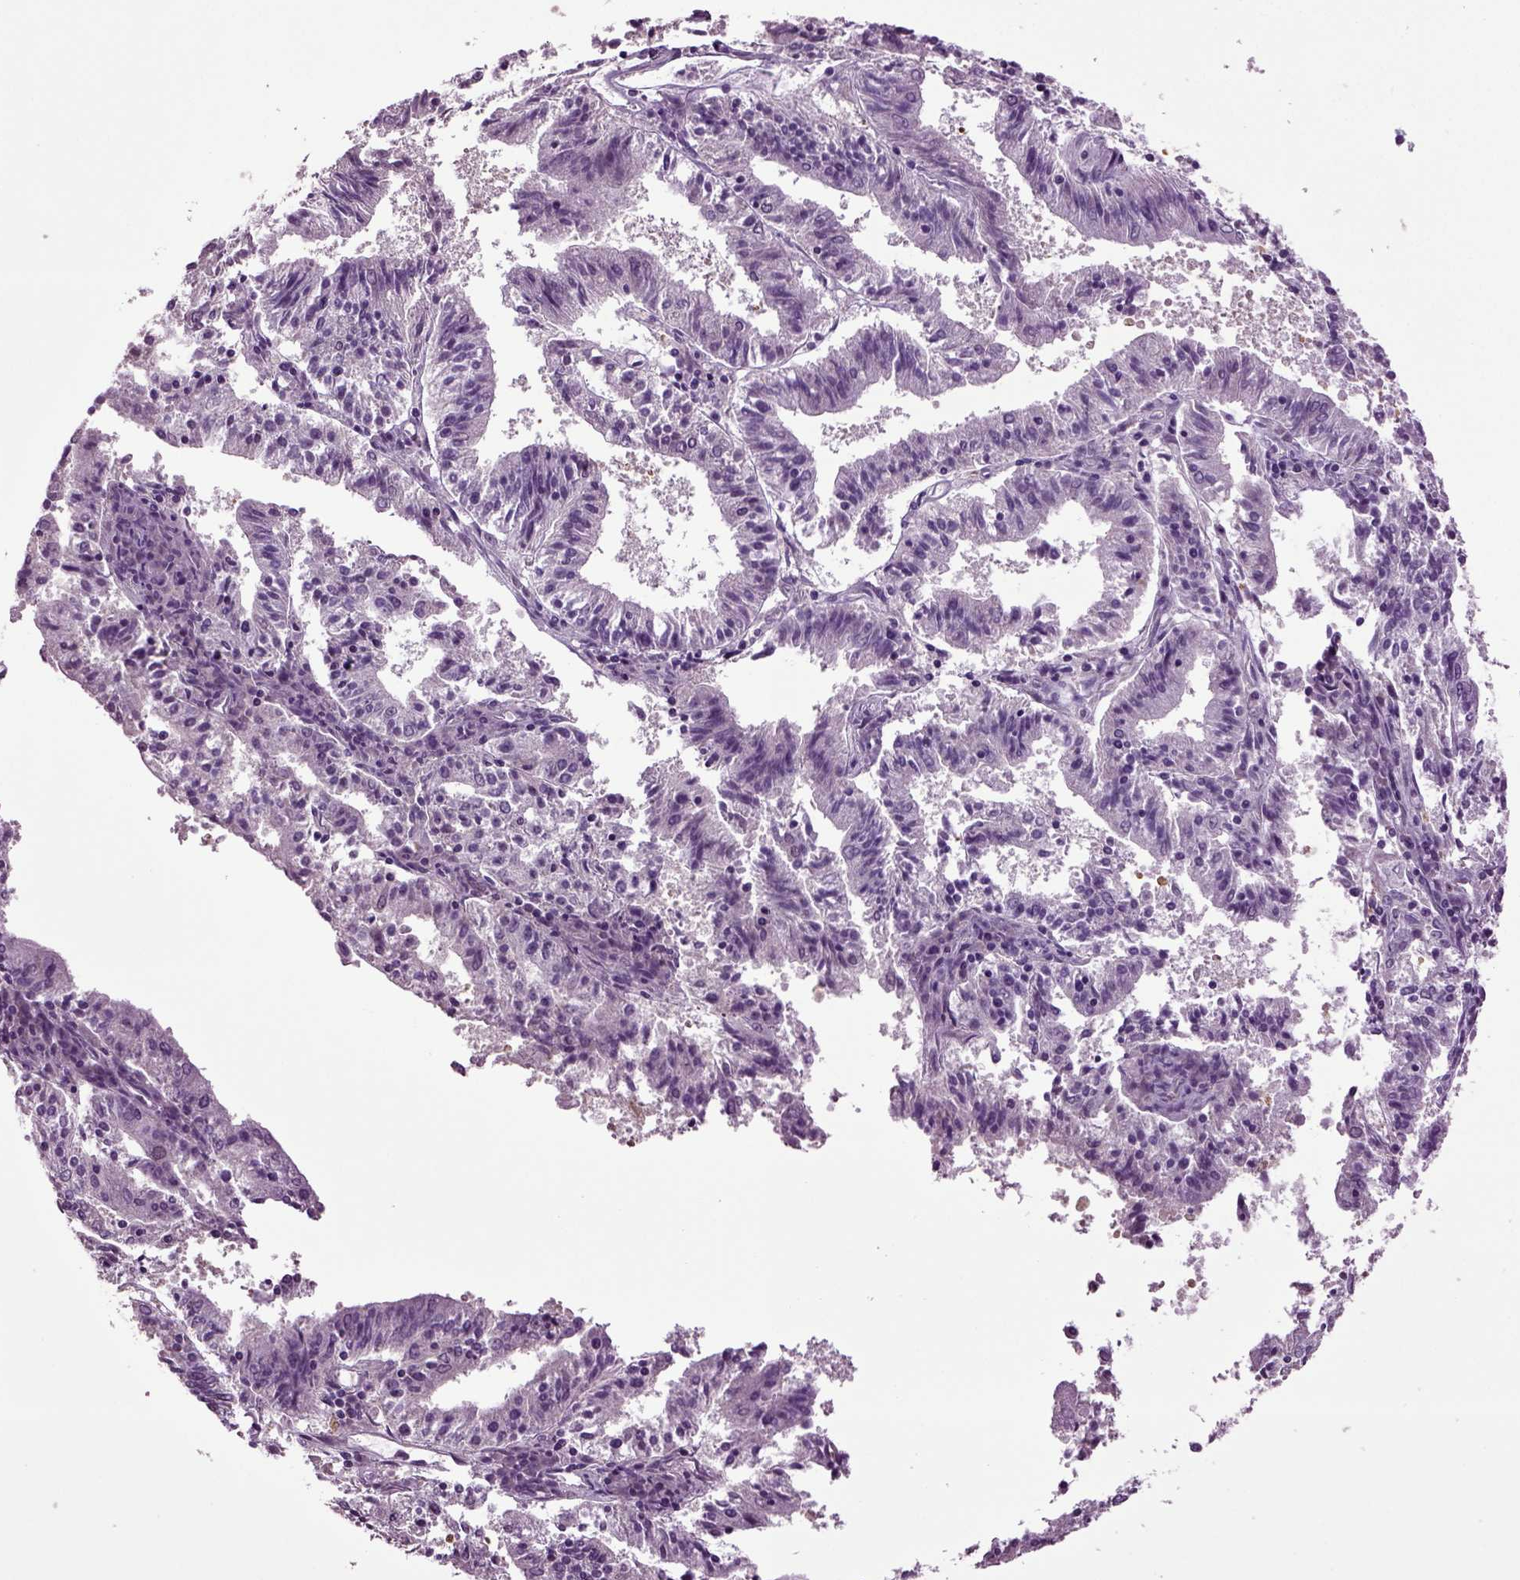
{"staining": {"intensity": "negative", "quantity": "none", "location": "none"}, "tissue": "endometrial cancer", "cell_type": "Tumor cells", "image_type": "cancer", "snomed": [{"axis": "morphology", "description": "Adenocarcinoma, NOS"}, {"axis": "topography", "description": "Endometrium"}], "caption": "DAB (3,3'-diaminobenzidine) immunohistochemical staining of human endometrial cancer reveals no significant staining in tumor cells.", "gene": "PLCH2", "patient": {"sex": "female", "age": 82}}